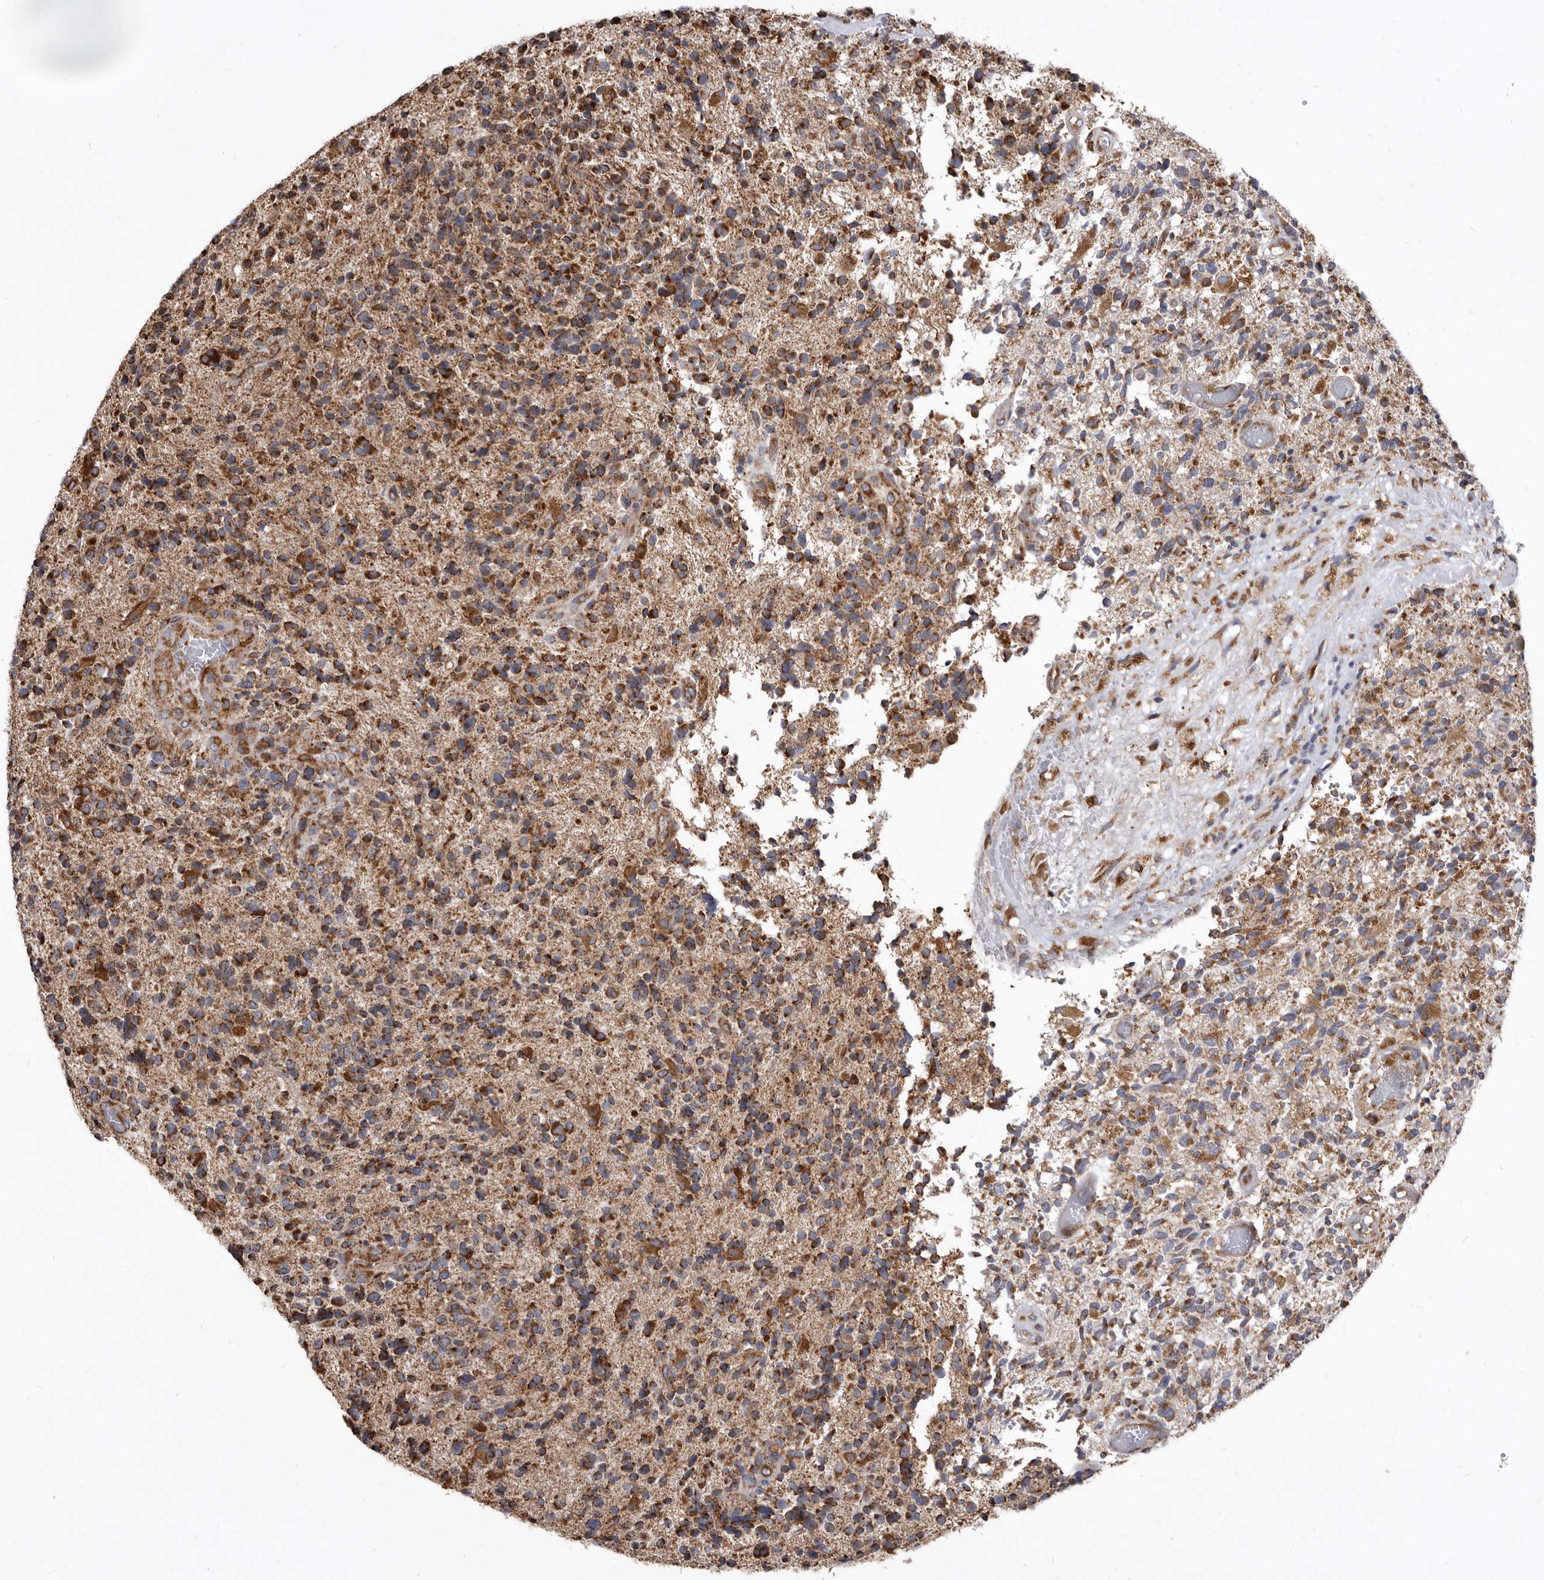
{"staining": {"intensity": "strong", "quantity": ">75%", "location": "cytoplasmic/membranous"}, "tissue": "glioma", "cell_type": "Tumor cells", "image_type": "cancer", "snomed": [{"axis": "morphology", "description": "Glioma, malignant, High grade"}, {"axis": "topography", "description": "Brain"}], "caption": "Immunohistochemistry image of neoplastic tissue: human malignant glioma (high-grade) stained using IHC reveals high levels of strong protein expression localized specifically in the cytoplasmic/membranous of tumor cells, appearing as a cytoplasmic/membranous brown color.", "gene": "CDK5RAP3", "patient": {"sex": "male", "age": 72}}